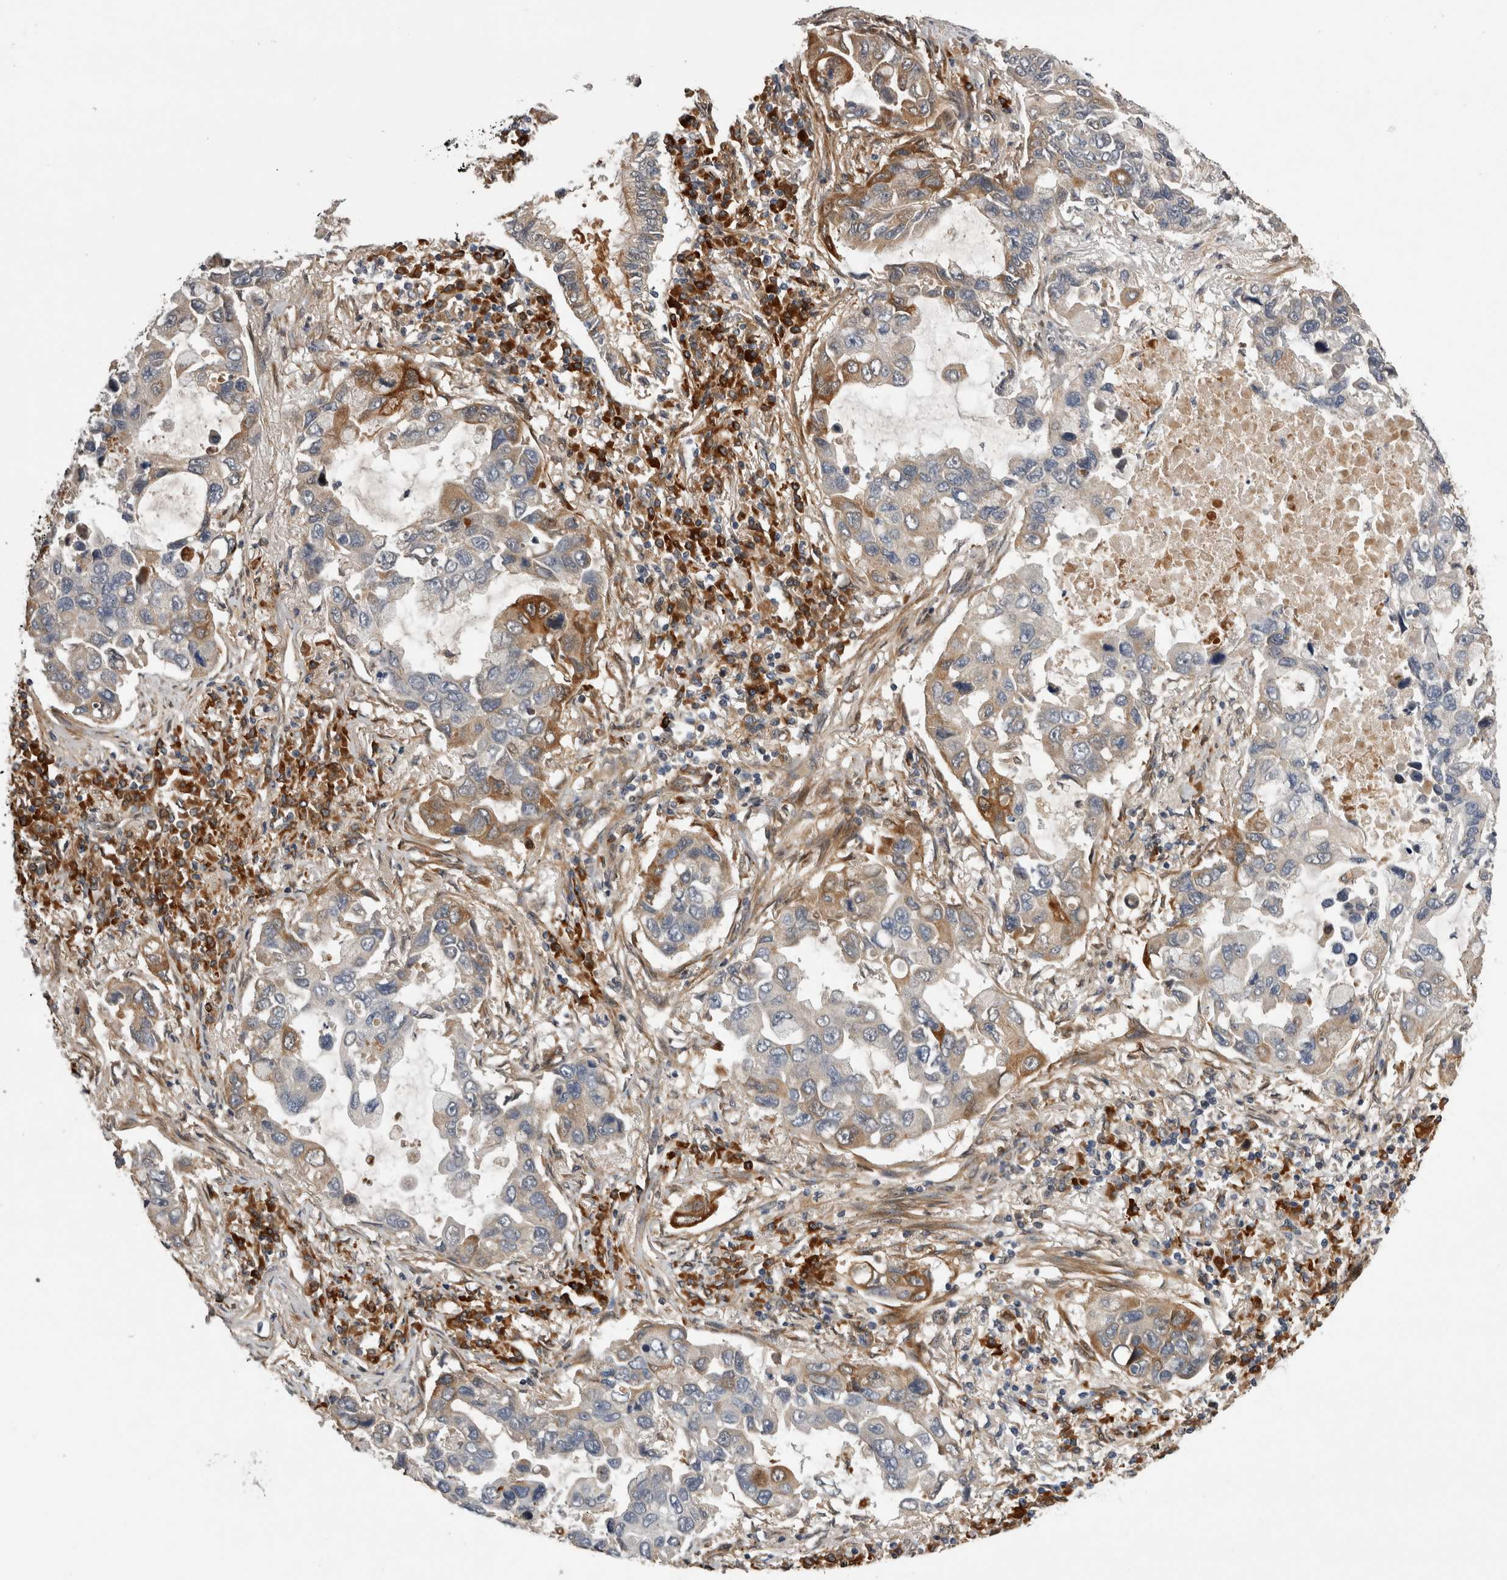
{"staining": {"intensity": "moderate", "quantity": "<25%", "location": "cytoplasmic/membranous"}, "tissue": "lung cancer", "cell_type": "Tumor cells", "image_type": "cancer", "snomed": [{"axis": "morphology", "description": "Adenocarcinoma, NOS"}, {"axis": "topography", "description": "Lung"}], "caption": "High-magnification brightfield microscopy of lung cancer stained with DAB (3,3'-diaminobenzidine) (brown) and counterstained with hematoxylin (blue). tumor cells exhibit moderate cytoplasmic/membranous positivity is appreciated in approximately<25% of cells.", "gene": "APOL2", "patient": {"sex": "male", "age": 64}}